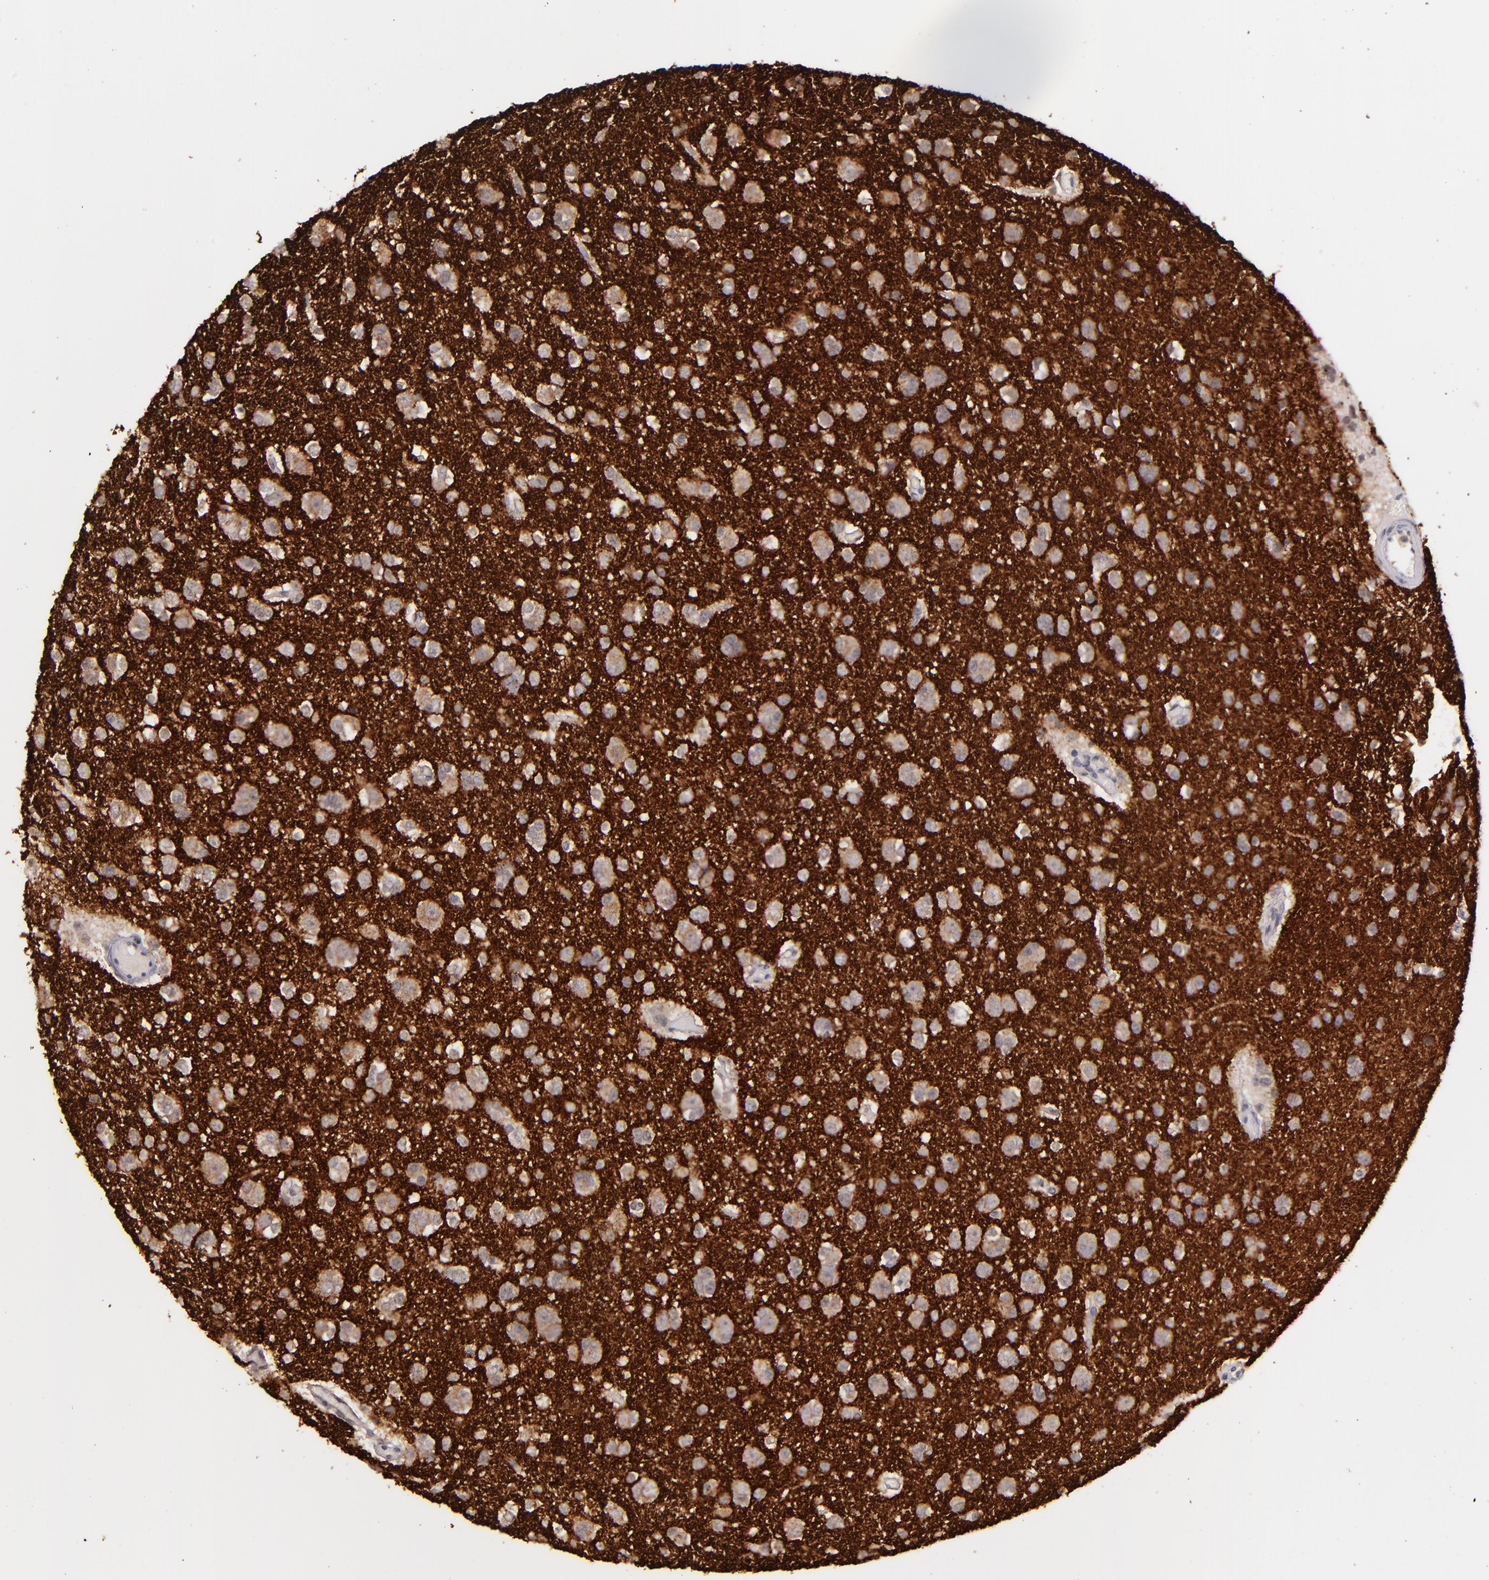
{"staining": {"intensity": "strong", "quantity": ">75%", "location": "cytoplasmic/membranous"}, "tissue": "glioma", "cell_type": "Tumor cells", "image_type": "cancer", "snomed": [{"axis": "morphology", "description": "Glioma, malignant, Low grade"}, {"axis": "topography", "description": "Brain"}], "caption": "Malignant glioma (low-grade) stained with a brown dye displays strong cytoplasmic/membranous positive staining in approximately >75% of tumor cells.", "gene": "SYP", "patient": {"sex": "male", "age": 42}}